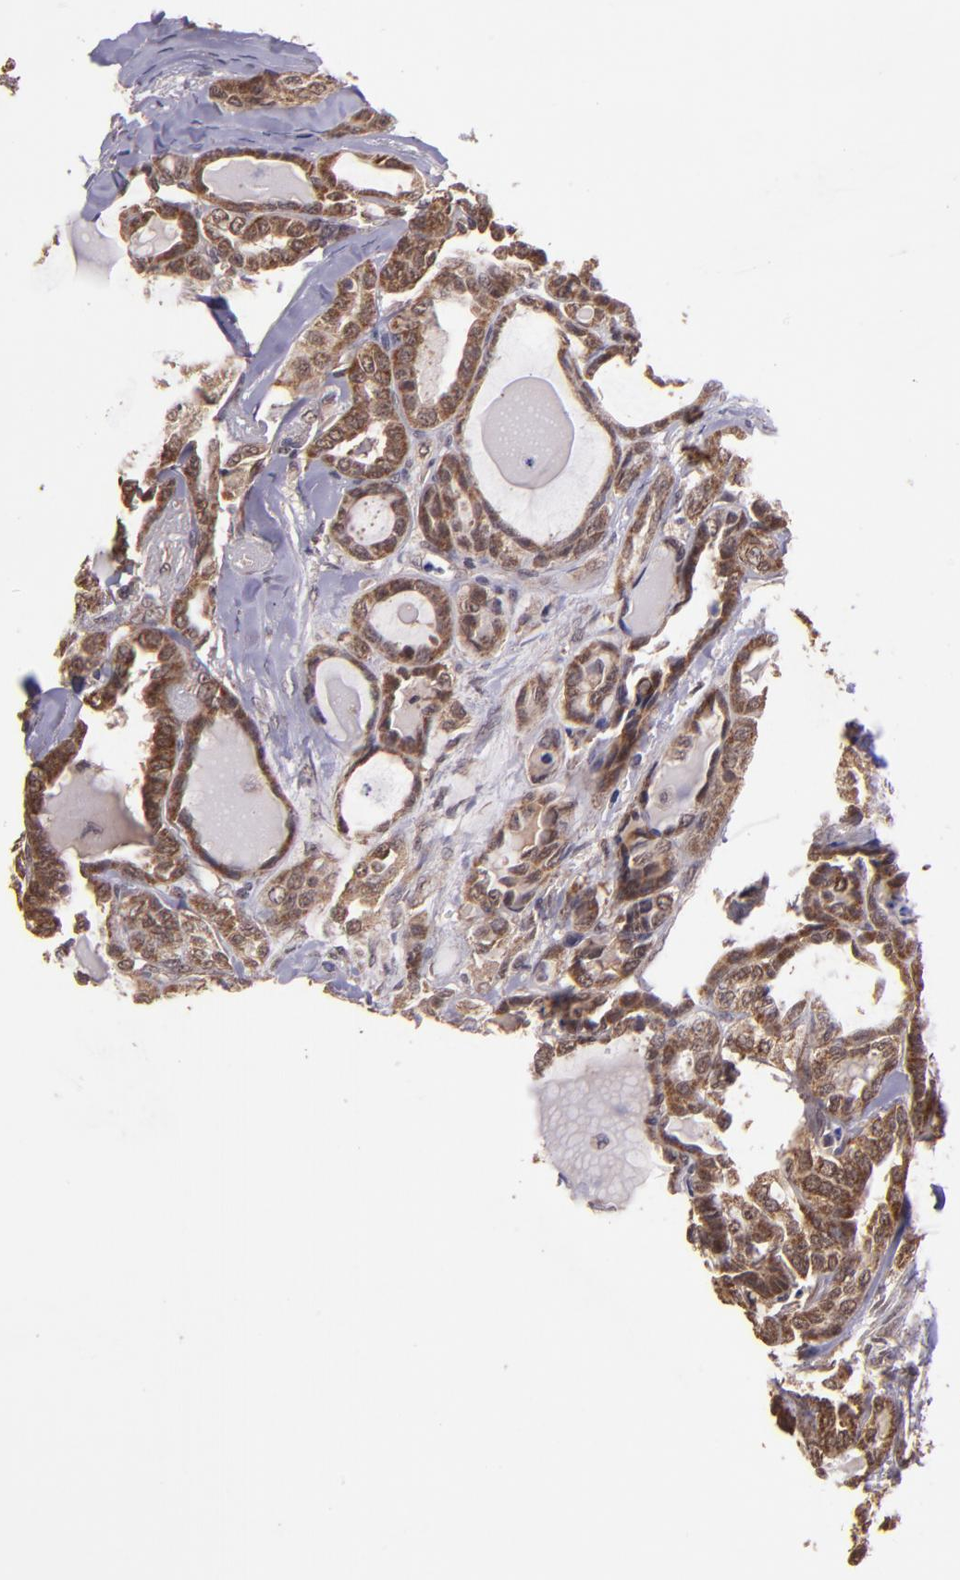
{"staining": {"intensity": "strong", "quantity": ">75%", "location": "cytoplasmic/membranous"}, "tissue": "thyroid cancer", "cell_type": "Tumor cells", "image_type": "cancer", "snomed": [{"axis": "morphology", "description": "Carcinoma, NOS"}, {"axis": "topography", "description": "Thyroid gland"}], "caption": "Human thyroid cancer (carcinoma) stained with a protein marker exhibits strong staining in tumor cells.", "gene": "USP51", "patient": {"sex": "female", "age": 91}}